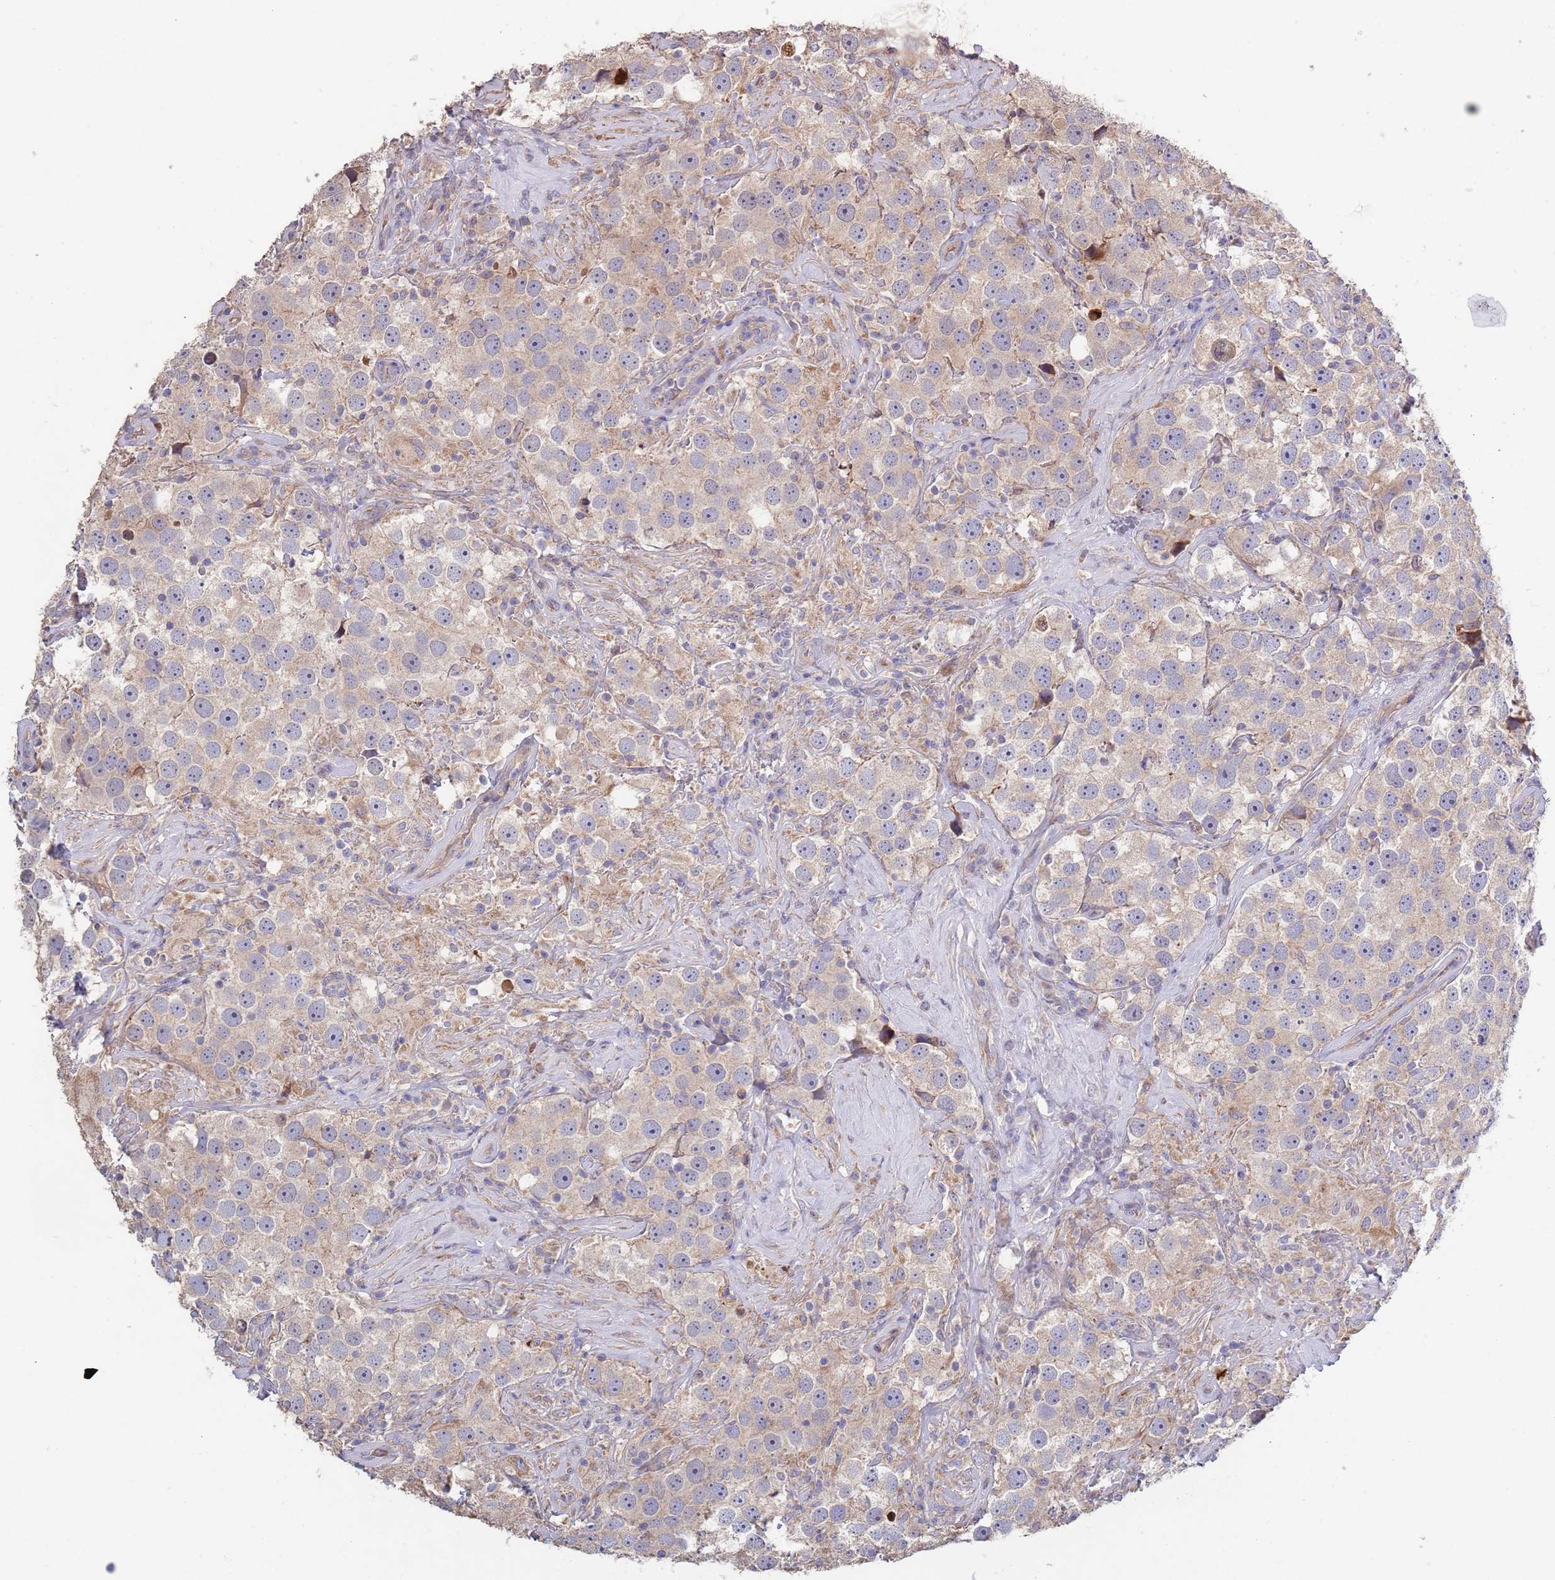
{"staining": {"intensity": "weak", "quantity": "<25%", "location": "cytoplasmic/membranous"}, "tissue": "testis cancer", "cell_type": "Tumor cells", "image_type": "cancer", "snomed": [{"axis": "morphology", "description": "Seminoma, NOS"}, {"axis": "topography", "description": "Testis"}], "caption": "Histopathology image shows no protein expression in tumor cells of testis seminoma tissue. (DAB (3,3'-diaminobenzidine) IHC, high magnification).", "gene": "ABCC10", "patient": {"sex": "male", "age": 49}}